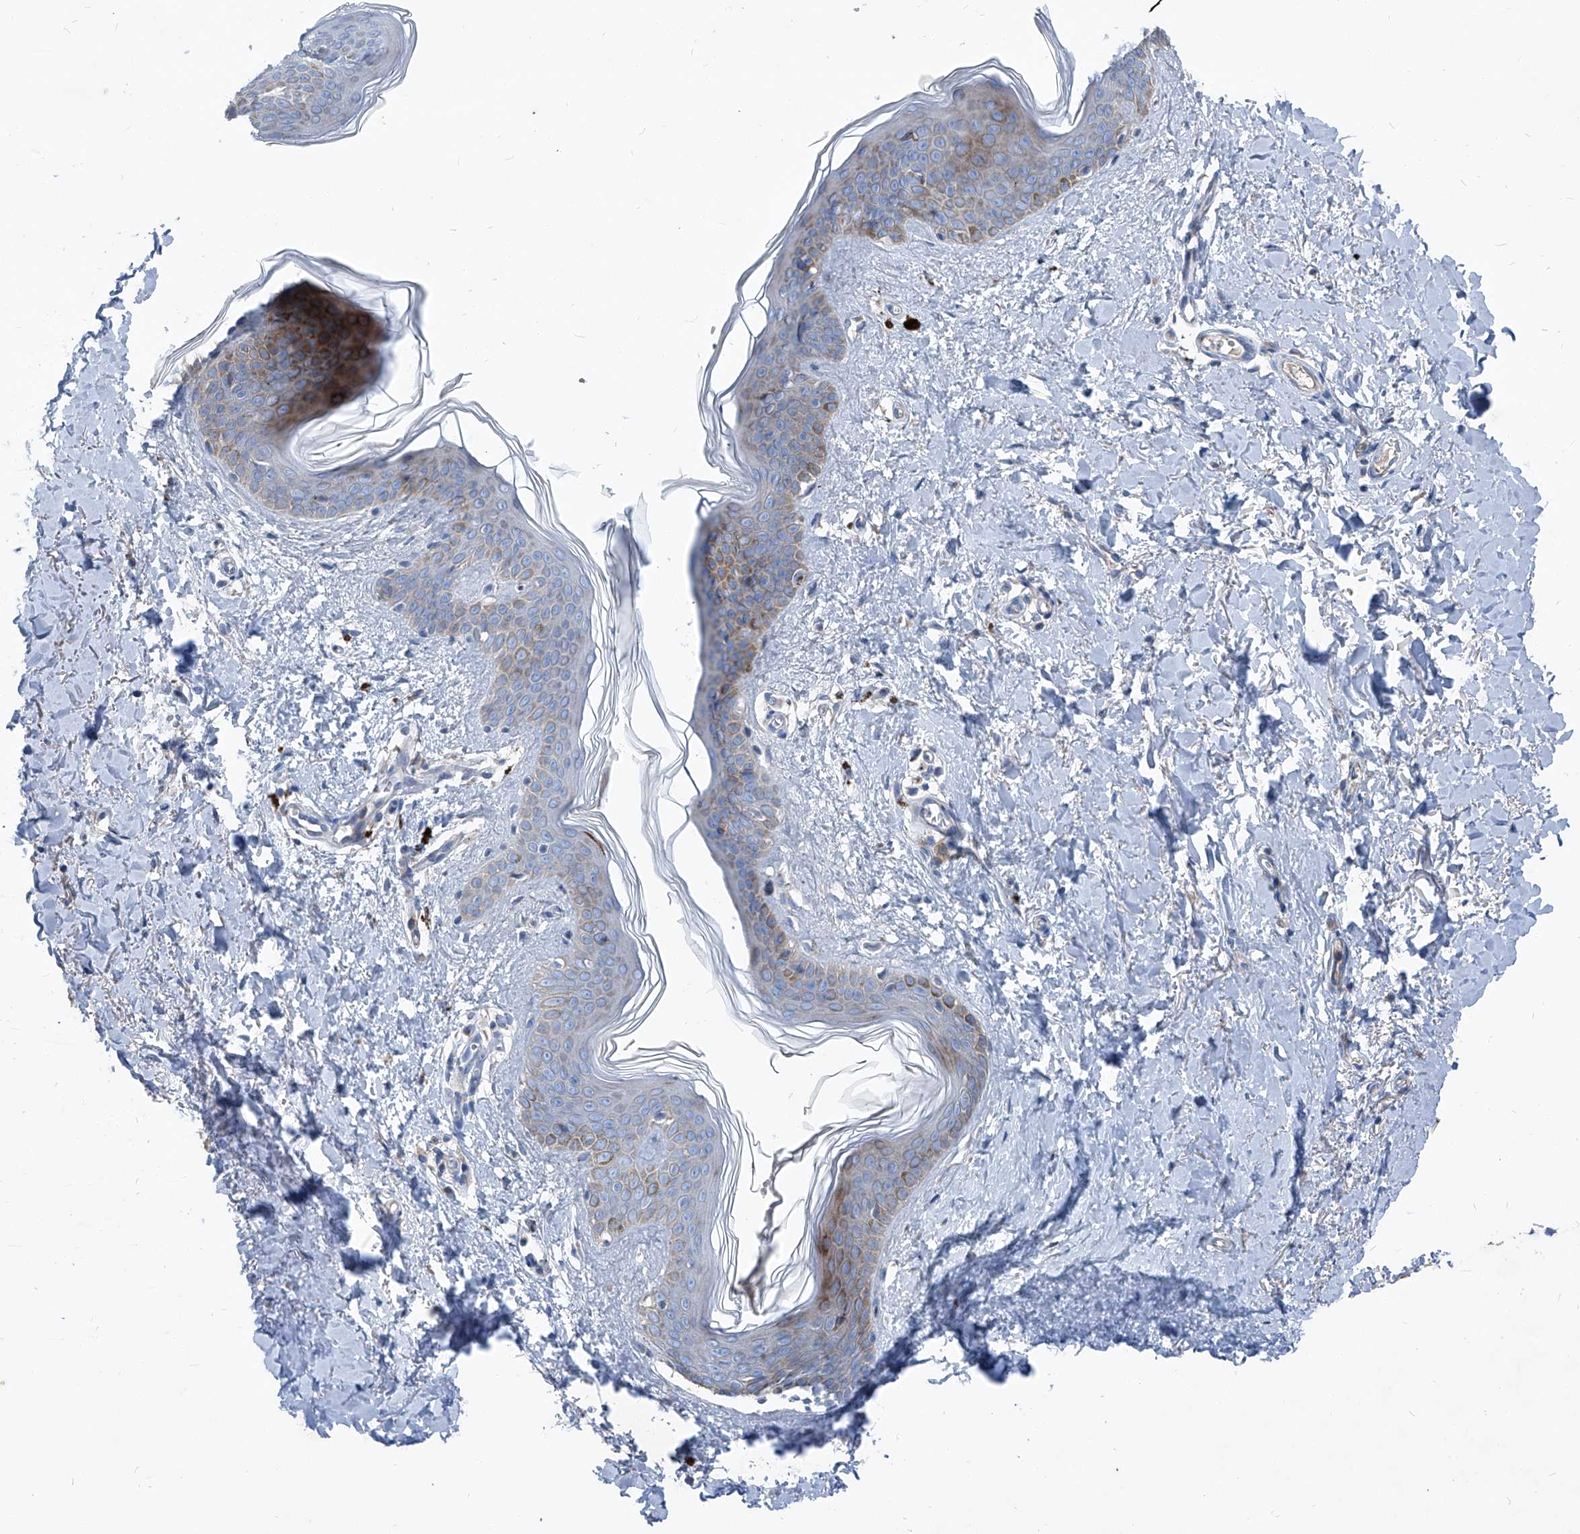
{"staining": {"intensity": "weak", "quantity": "25%-75%", "location": "cytoplasmic/membranous"}, "tissue": "skin", "cell_type": "Fibroblasts", "image_type": "normal", "snomed": [{"axis": "morphology", "description": "Normal tissue, NOS"}, {"axis": "topography", "description": "Skin"}], "caption": "Protein staining of benign skin demonstrates weak cytoplasmic/membranous staining in about 25%-75% of fibroblasts. The staining was performed using DAB (3,3'-diaminobenzidine) to visualize the protein expression in brown, while the nuclei were stained in blue with hematoxylin (Magnification: 20x).", "gene": "IFI27", "patient": {"sex": "female", "age": 46}}